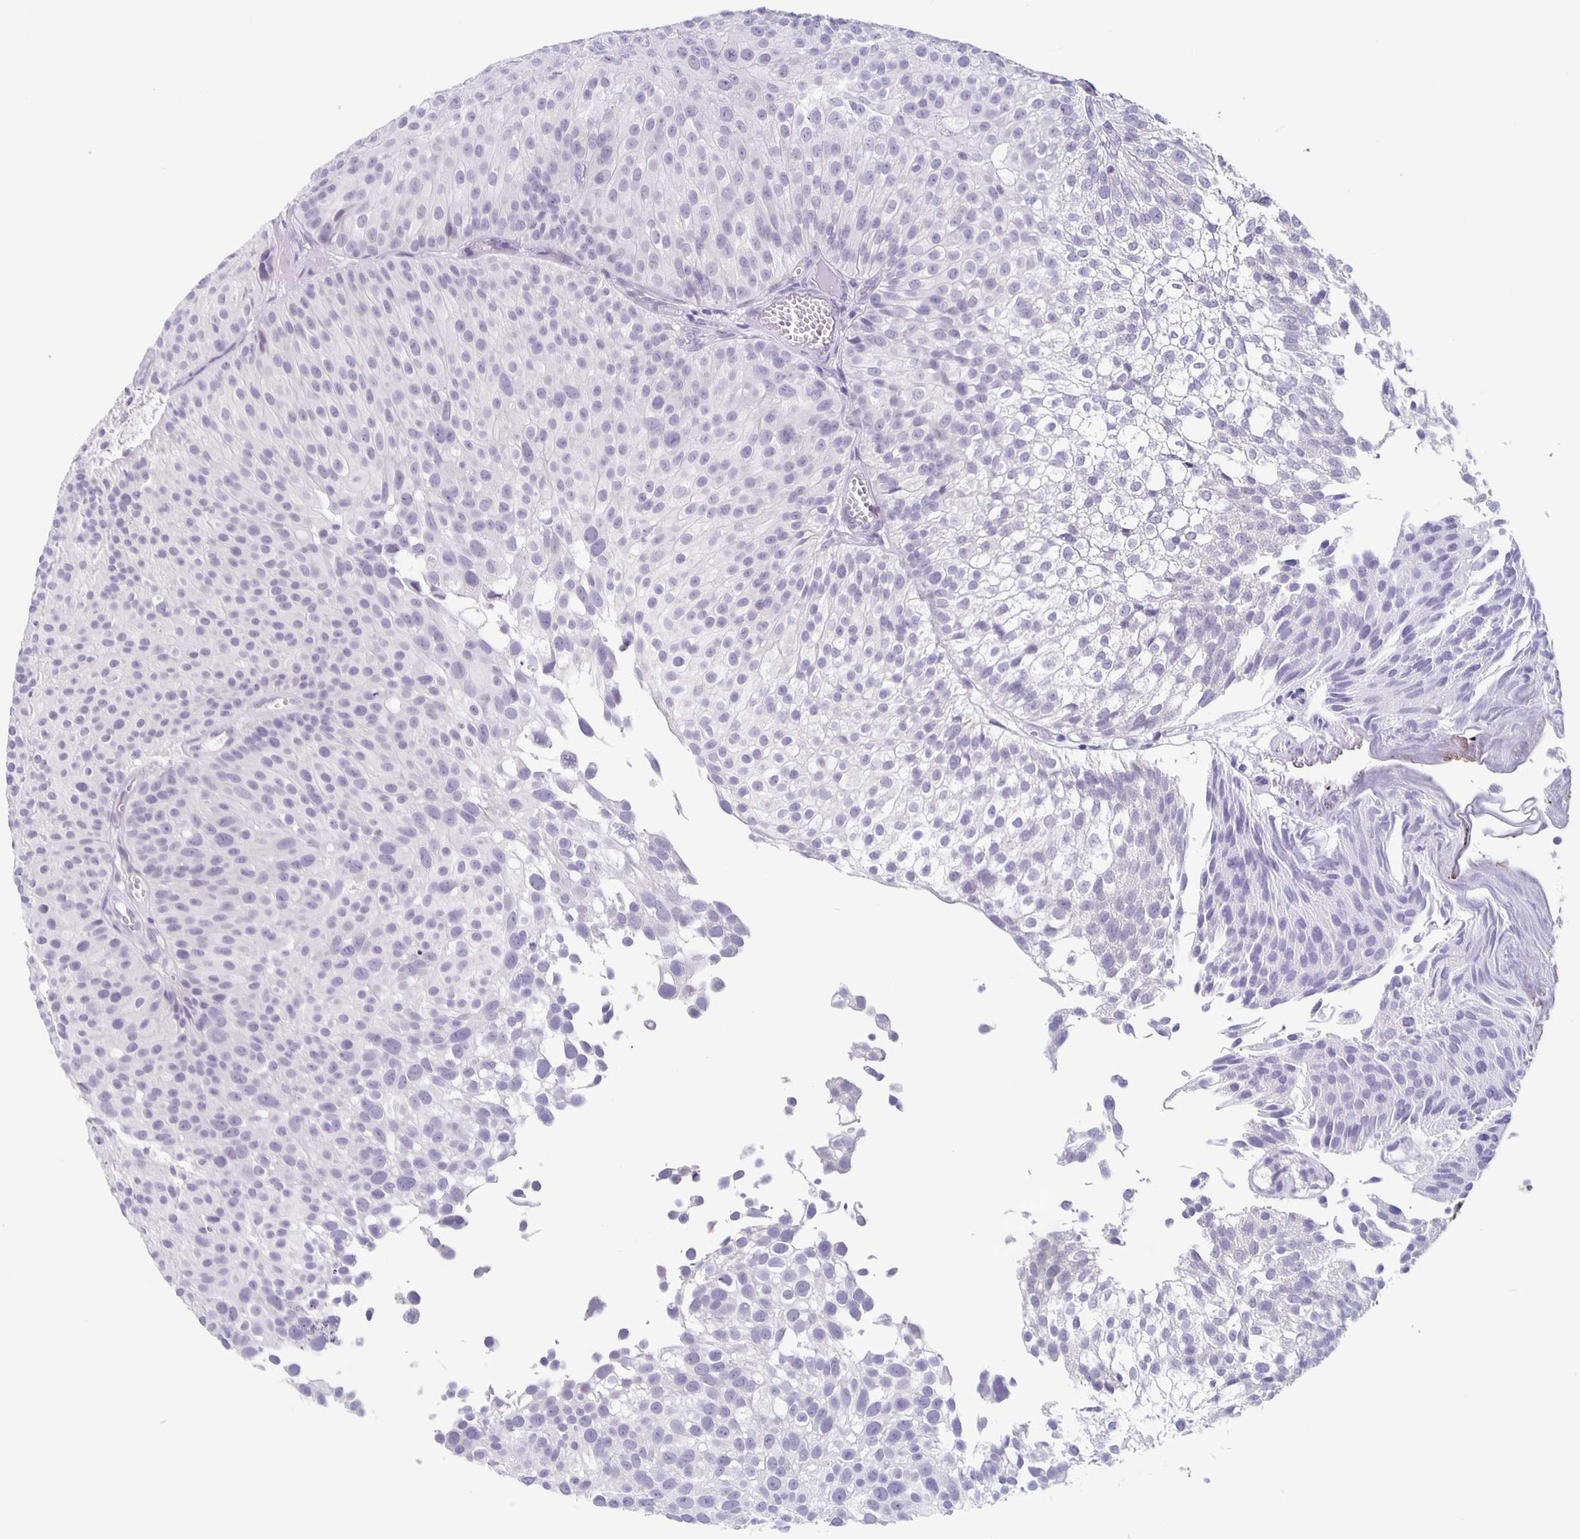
{"staining": {"intensity": "negative", "quantity": "none", "location": "none"}, "tissue": "urothelial cancer", "cell_type": "Tumor cells", "image_type": "cancer", "snomed": [{"axis": "morphology", "description": "Urothelial carcinoma, Low grade"}, {"axis": "topography", "description": "Urinary bladder"}], "caption": "This is an immunohistochemistry image of human urothelial cancer. There is no staining in tumor cells.", "gene": "CARNS1", "patient": {"sex": "male", "age": 70}}